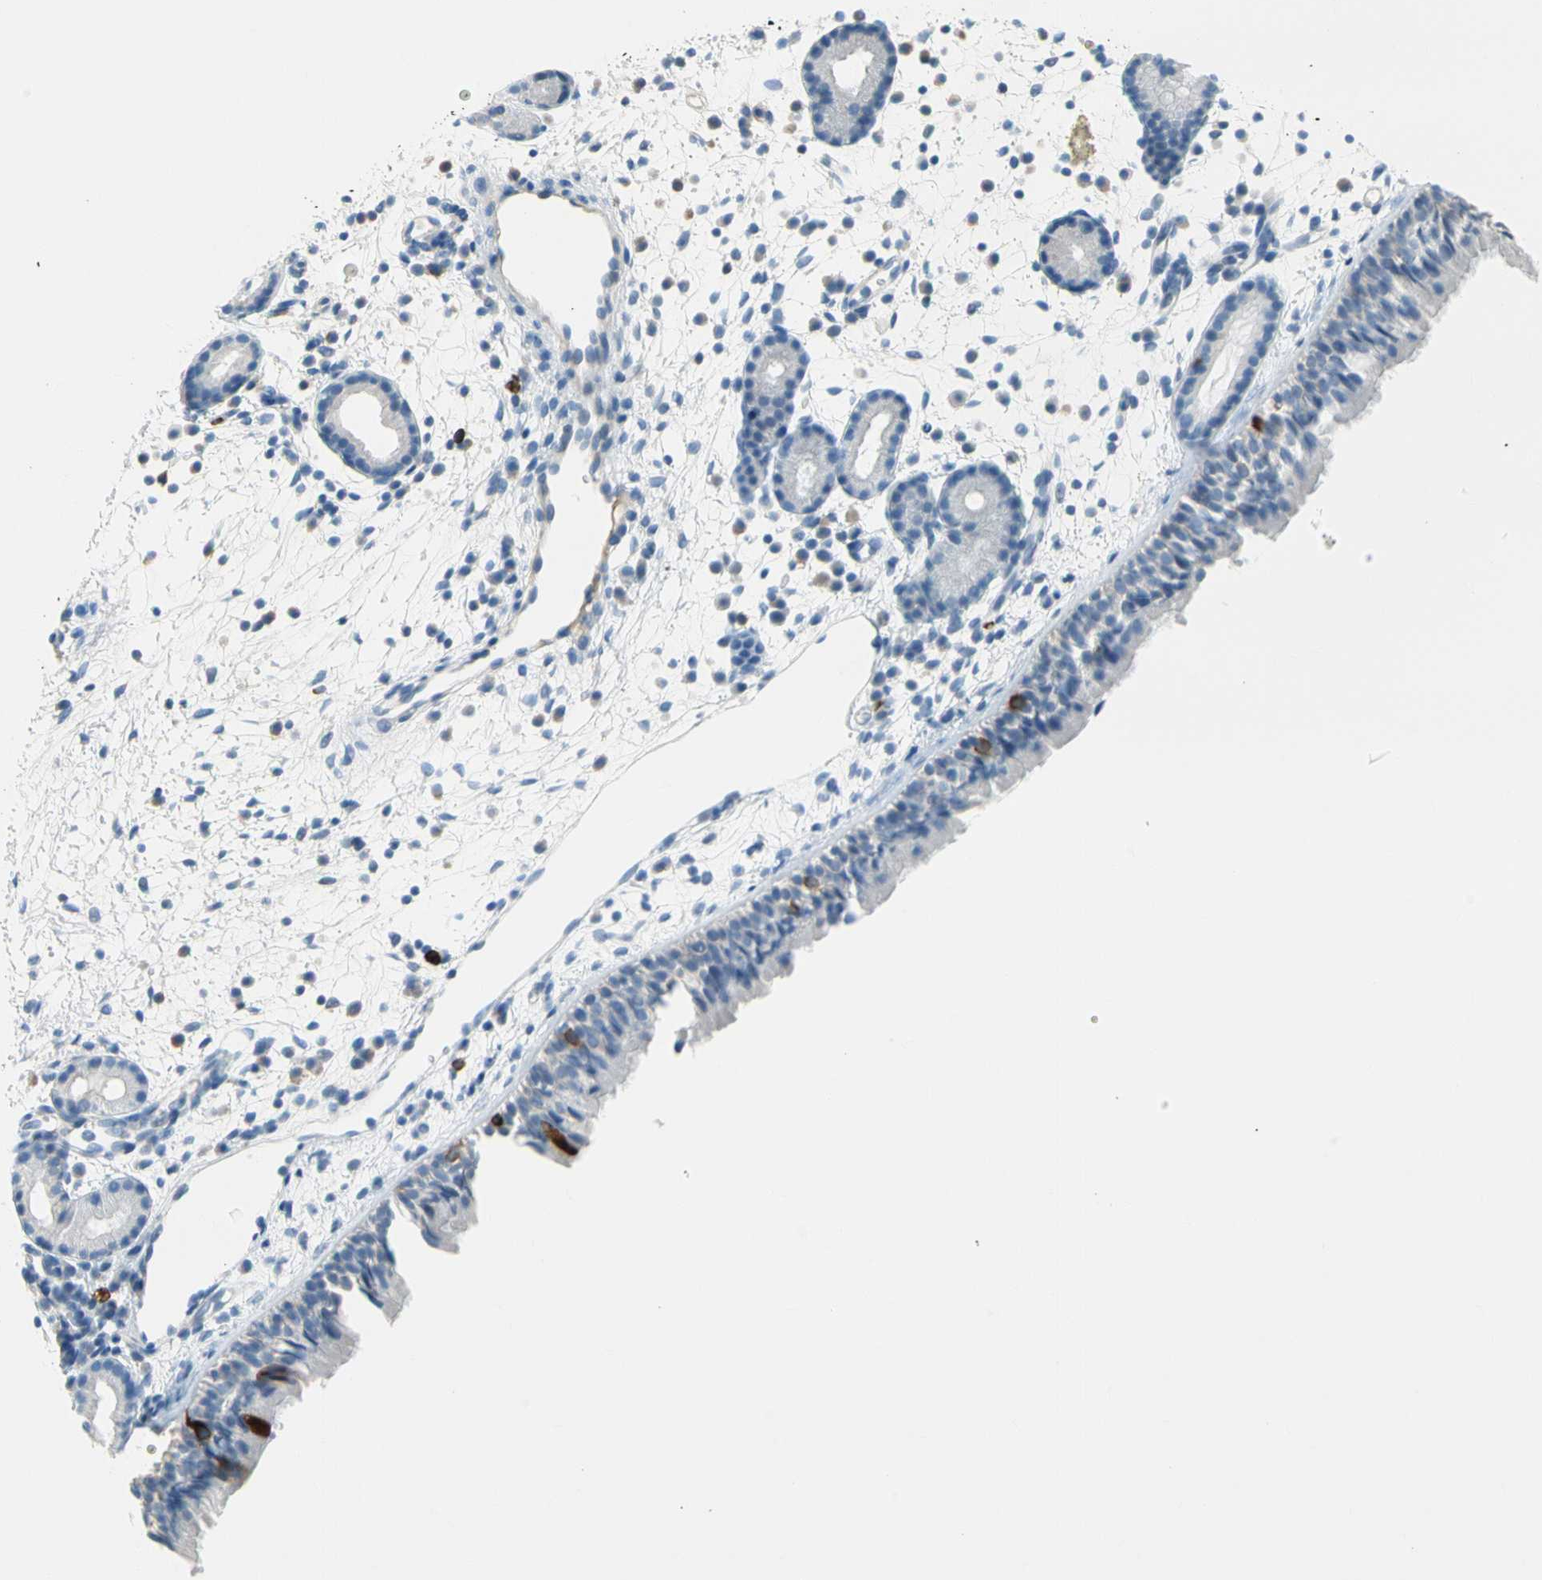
{"staining": {"intensity": "strong", "quantity": "<25%", "location": "cytoplasmic/membranous"}, "tissue": "nasopharynx", "cell_type": "Respiratory epithelial cells", "image_type": "normal", "snomed": [{"axis": "morphology", "description": "Normal tissue, NOS"}, {"axis": "morphology", "description": "Inflammation, NOS"}, {"axis": "topography", "description": "Nasopharynx"}], "caption": "This image shows immunohistochemistry staining of normal human nasopharynx, with medium strong cytoplasmic/membranous staining in approximately <25% of respiratory epithelial cells.", "gene": "TACC3", "patient": {"sex": "female", "age": 55}}